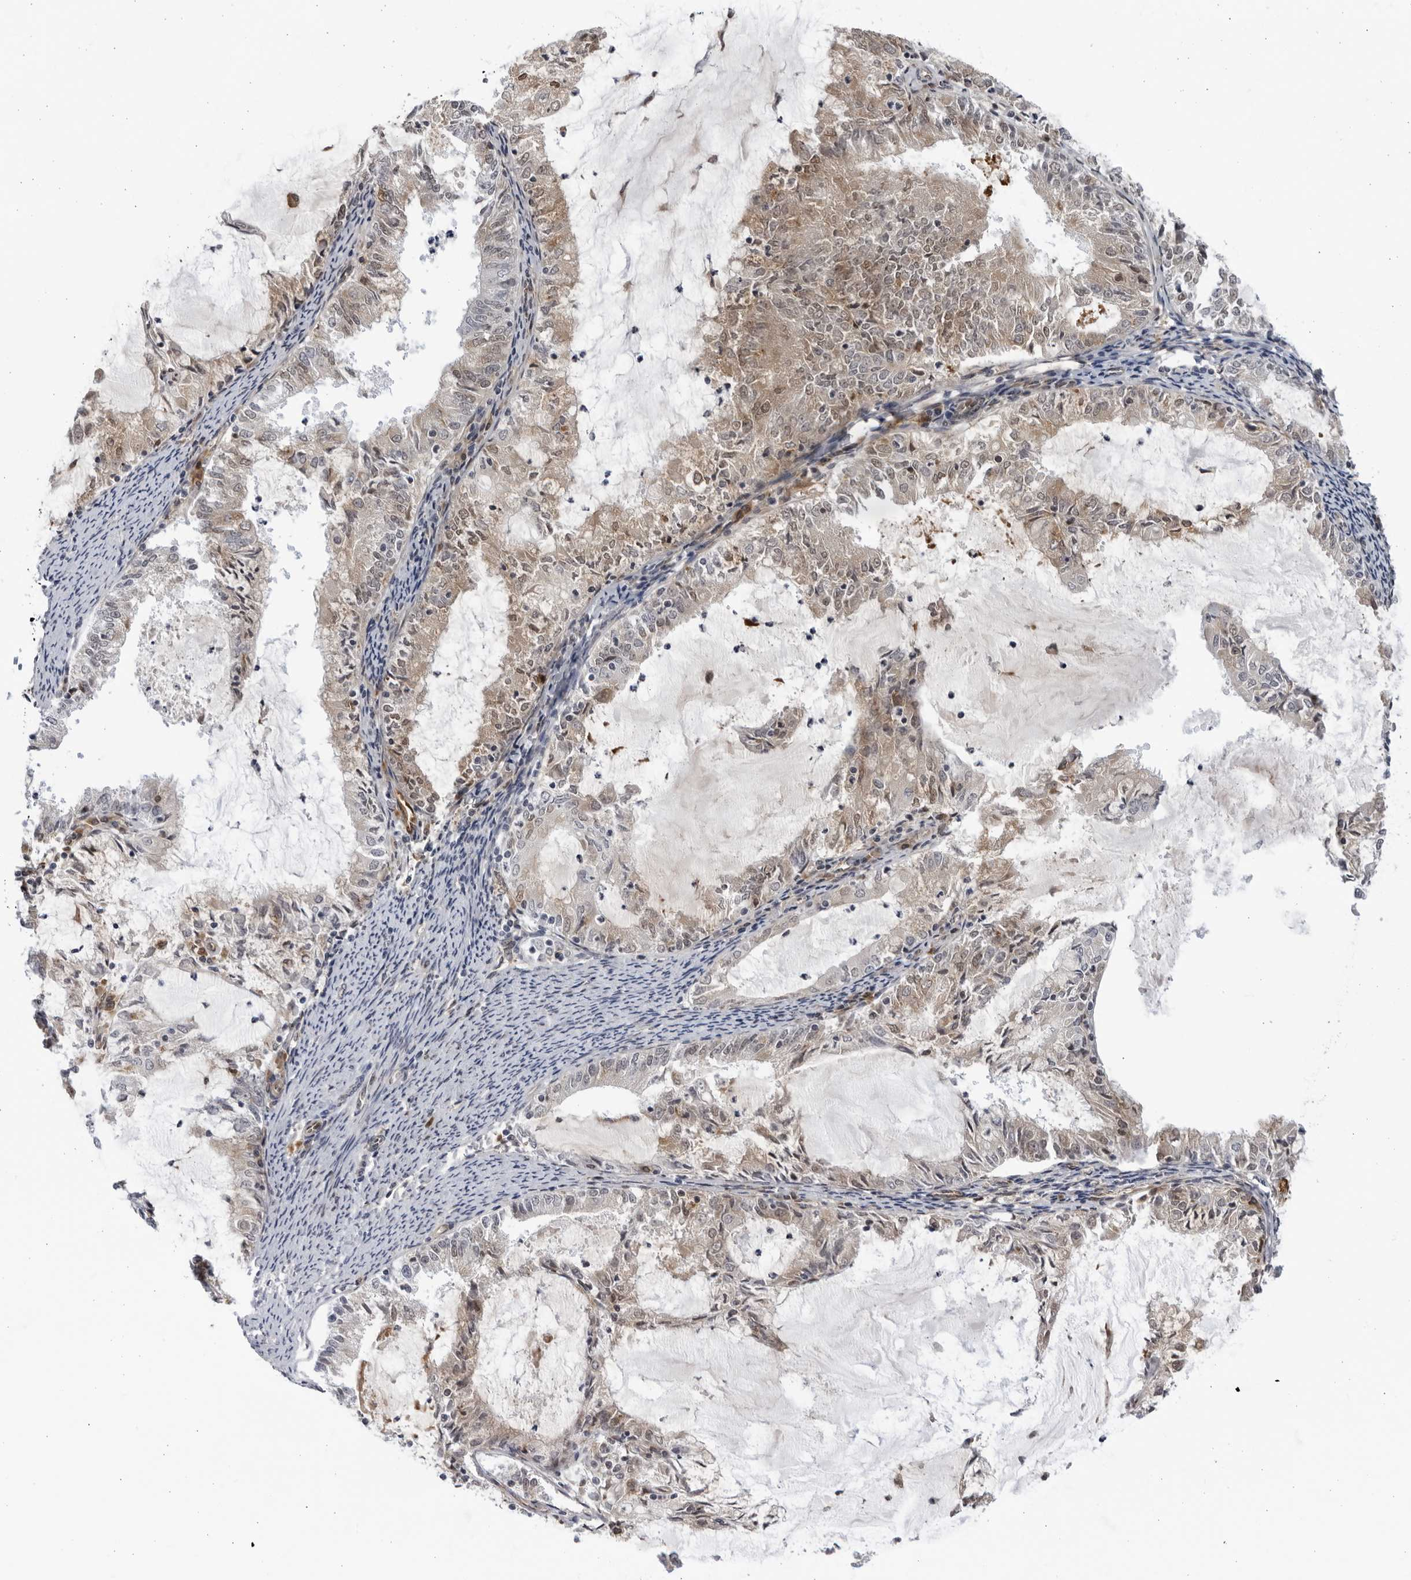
{"staining": {"intensity": "weak", "quantity": "25%-75%", "location": "cytoplasmic/membranous,nuclear"}, "tissue": "endometrial cancer", "cell_type": "Tumor cells", "image_type": "cancer", "snomed": [{"axis": "morphology", "description": "Adenocarcinoma, NOS"}, {"axis": "topography", "description": "Endometrium"}], "caption": "Endometrial cancer (adenocarcinoma) stained with immunohistochemistry (IHC) displays weak cytoplasmic/membranous and nuclear positivity in approximately 25%-75% of tumor cells.", "gene": "BMP2K", "patient": {"sex": "female", "age": 57}}